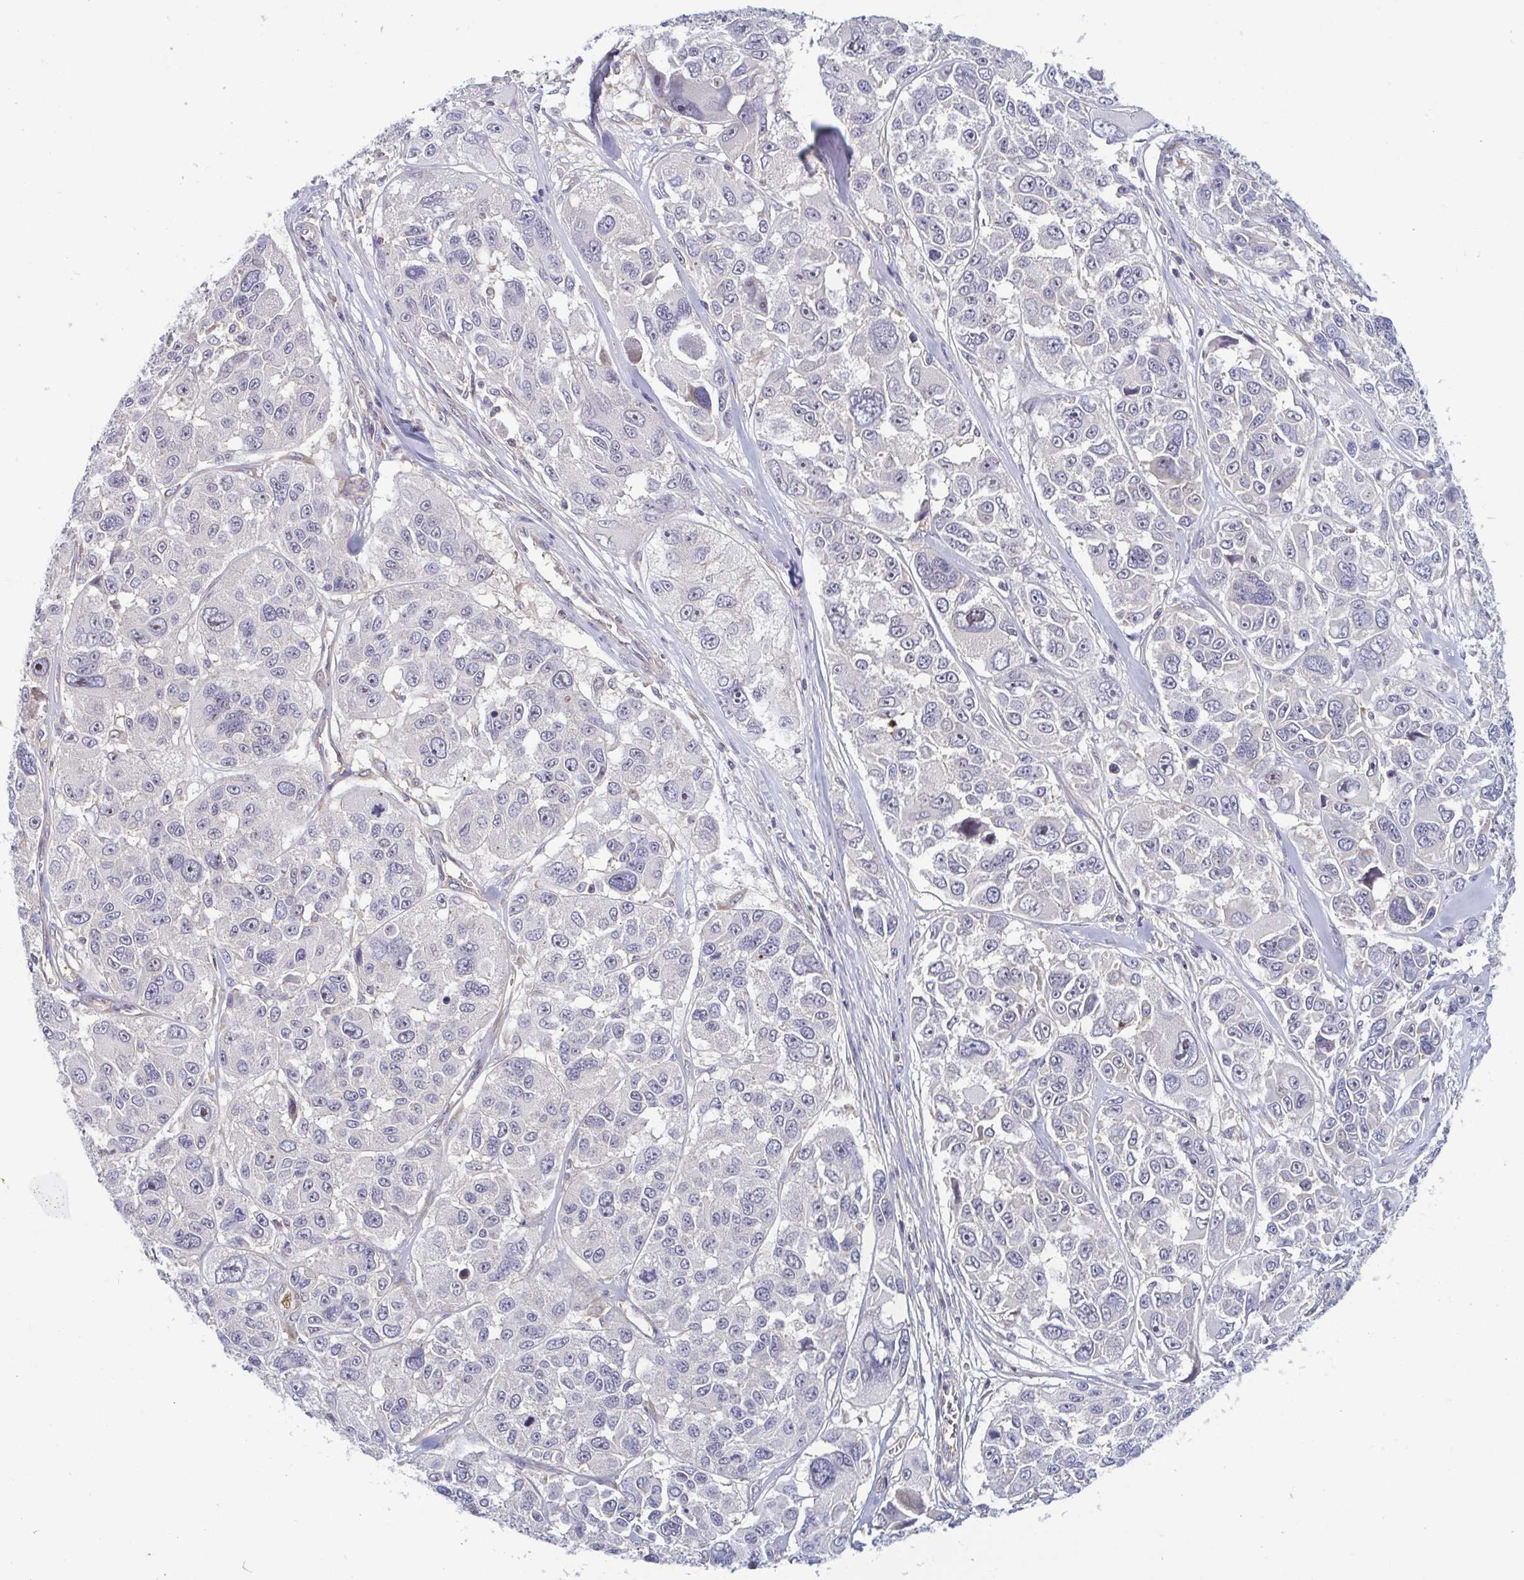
{"staining": {"intensity": "negative", "quantity": "none", "location": "none"}, "tissue": "melanoma", "cell_type": "Tumor cells", "image_type": "cancer", "snomed": [{"axis": "morphology", "description": "Malignant melanoma, NOS"}, {"axis": "topography", "description": "Skin"}], "caption": "A photomicrograph of melanoma stained for a protein shows no brown staining in tumor cells. The staining was performed using DAB (3,3'-diaminobenzidine) to visualize the protein expression in brown, while the nuclei were stained in blue with hematoxylin (Magnification: 20x).", "gene": "LRRC38", "patient": {"sex": "female", "age": 66}}